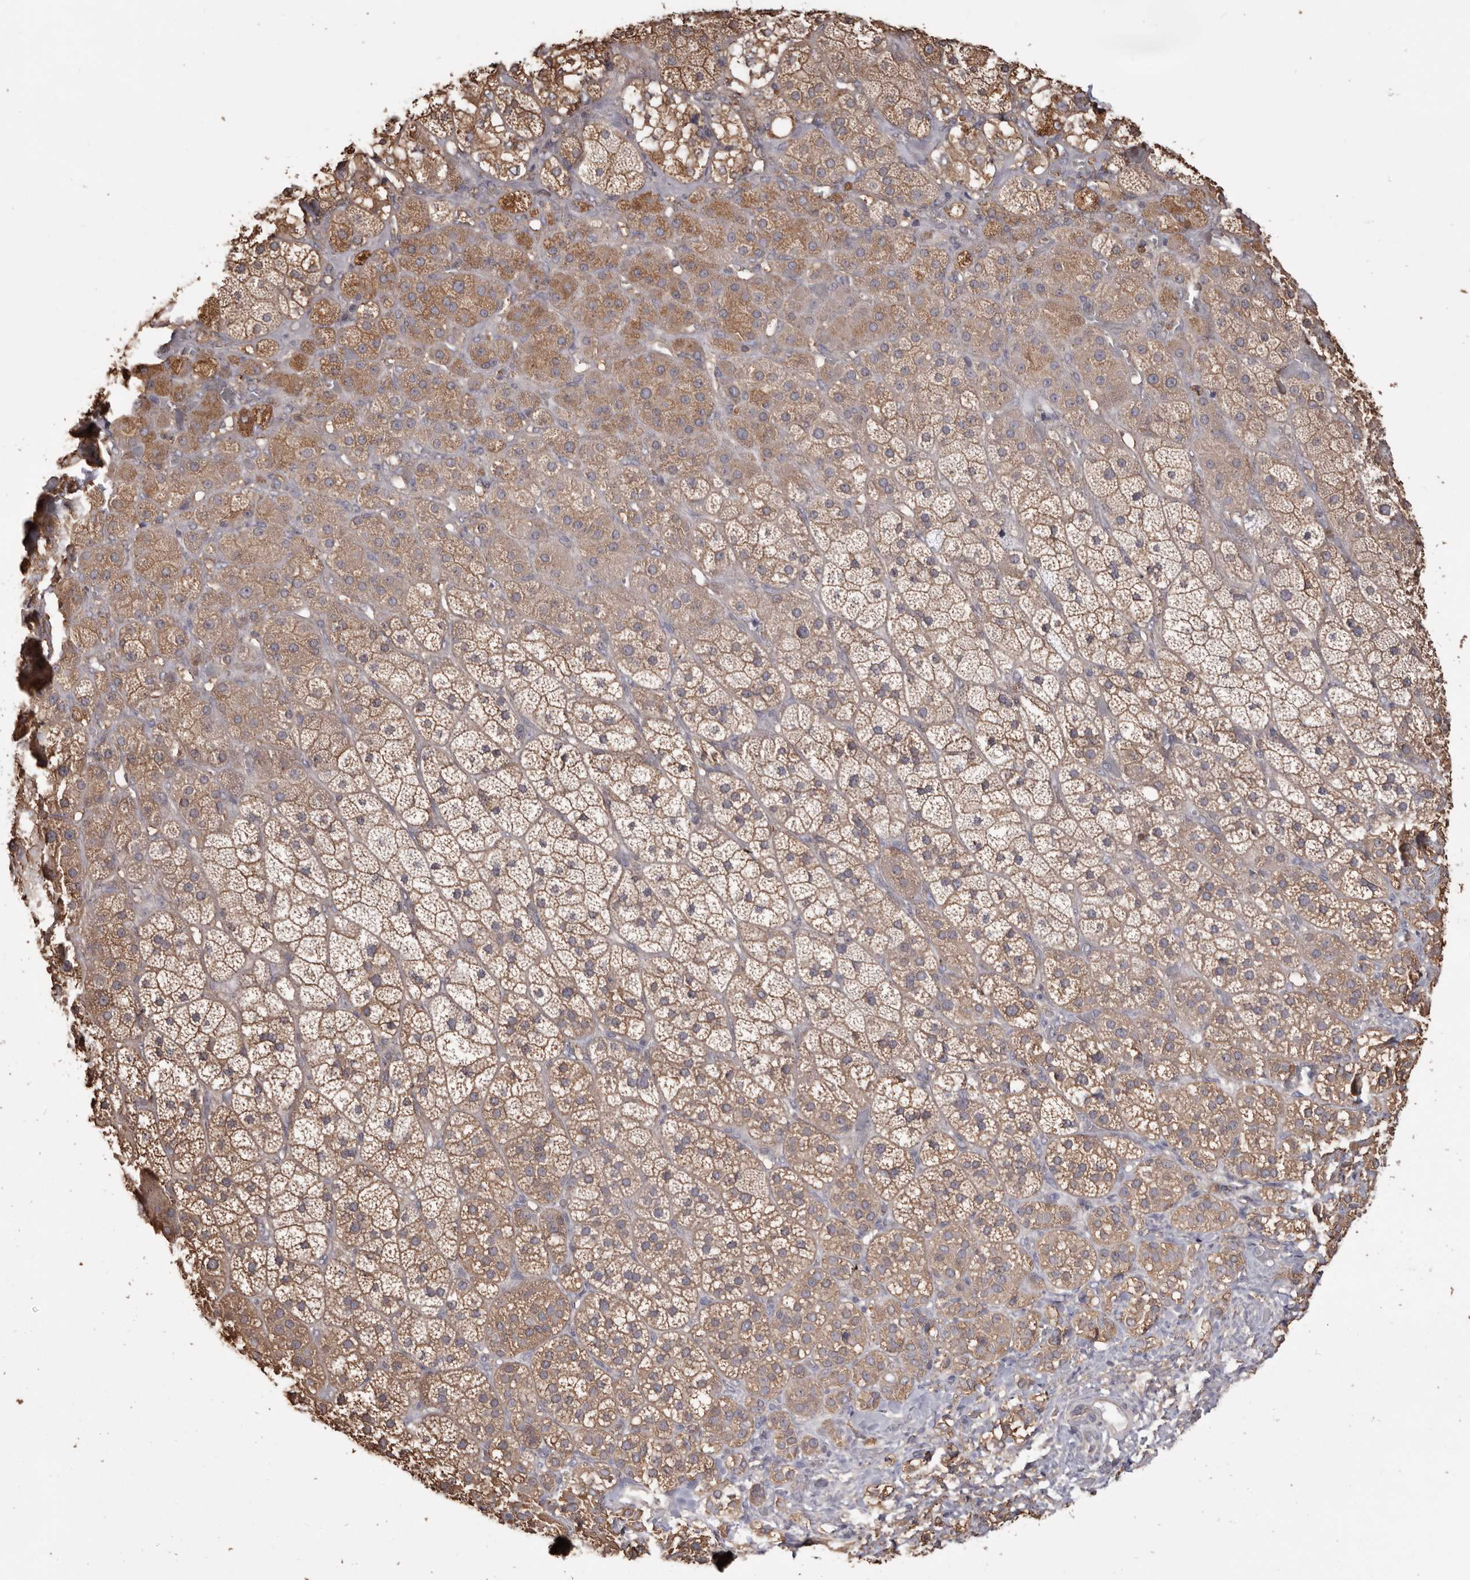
{"staining": {"intensity": "moderate", "quantity": ">75%", "location": "cytoplasmic/membranous"}, "tissue": "adrenal gland", "cell_type": "Glandular cells", "image_type": "normal", "snomed": [{"axis": "morphology", "description": "Normal tissue, NOS"}, {"axis": "topography", "description": "Adrenal gland"}], "caption": "Adrenal gland stained with immunohistochemistry shows moderate cytoplasmic/membranous staining in approximately >75% of glandular cells.", "gene": "PKM", "patient": {"sex": "male", "age": 57}}